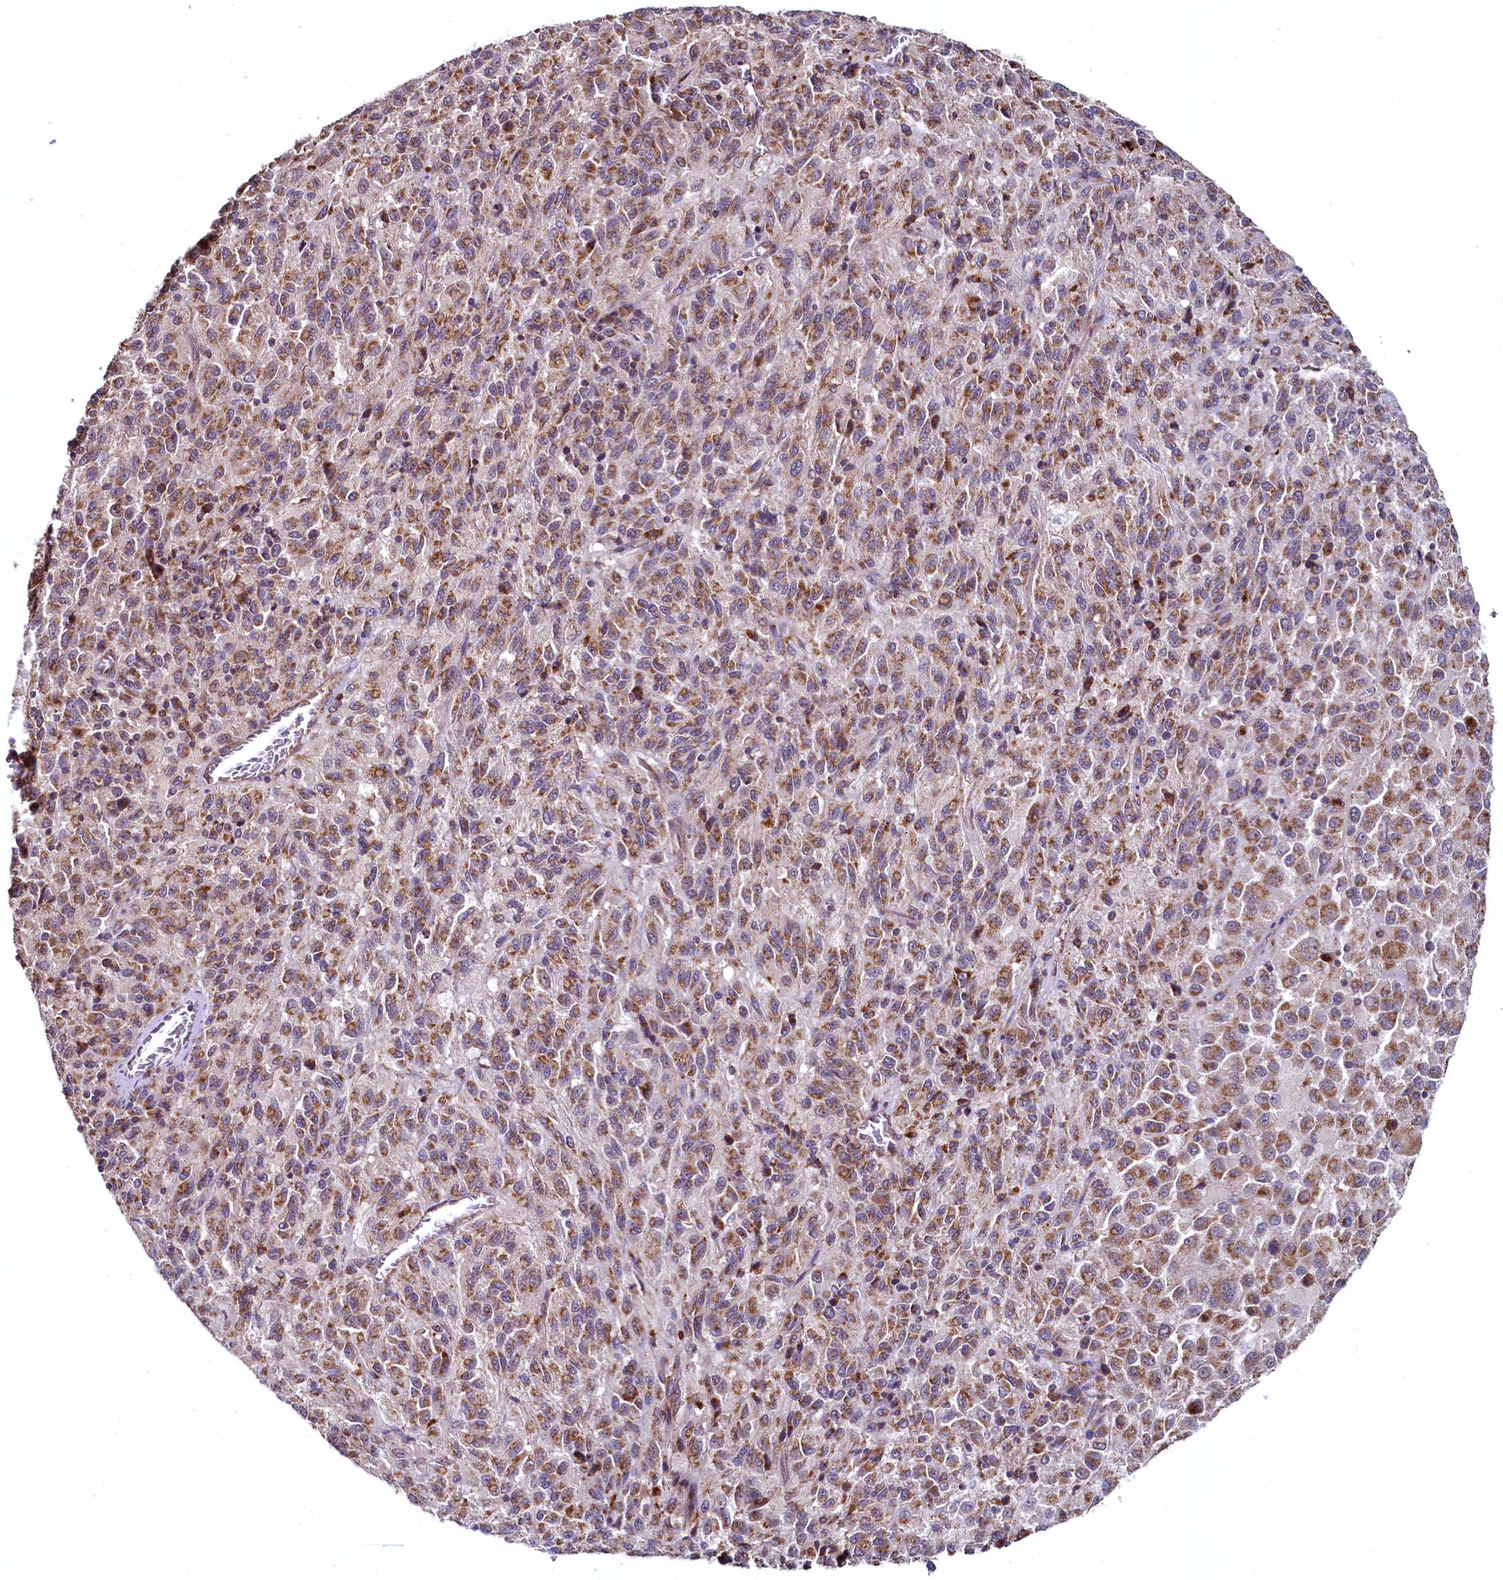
{"staining": {"intensity": "moderate", "quantity": ">75%", "location": "cytoplasmic/membranous"}, "tissue": "melanoma", "cell_type": "Tumor cells", "image_type": "cancer", "snomed": [{"axis": "morphology", "description": "Malignant melanoma, Metastatic site"}, {"axis": "topography", "description": "Lung"}], "caption": "A high-resolution micrograph shows immunohistochemistry staining of malignant melanoma (metastatic site), which exhibits moderate cytoplasmic/membranous positivity in about >75% of tumor cells.", "gene": "METTL4", "patient": {"sex": "male", "age": 64}}